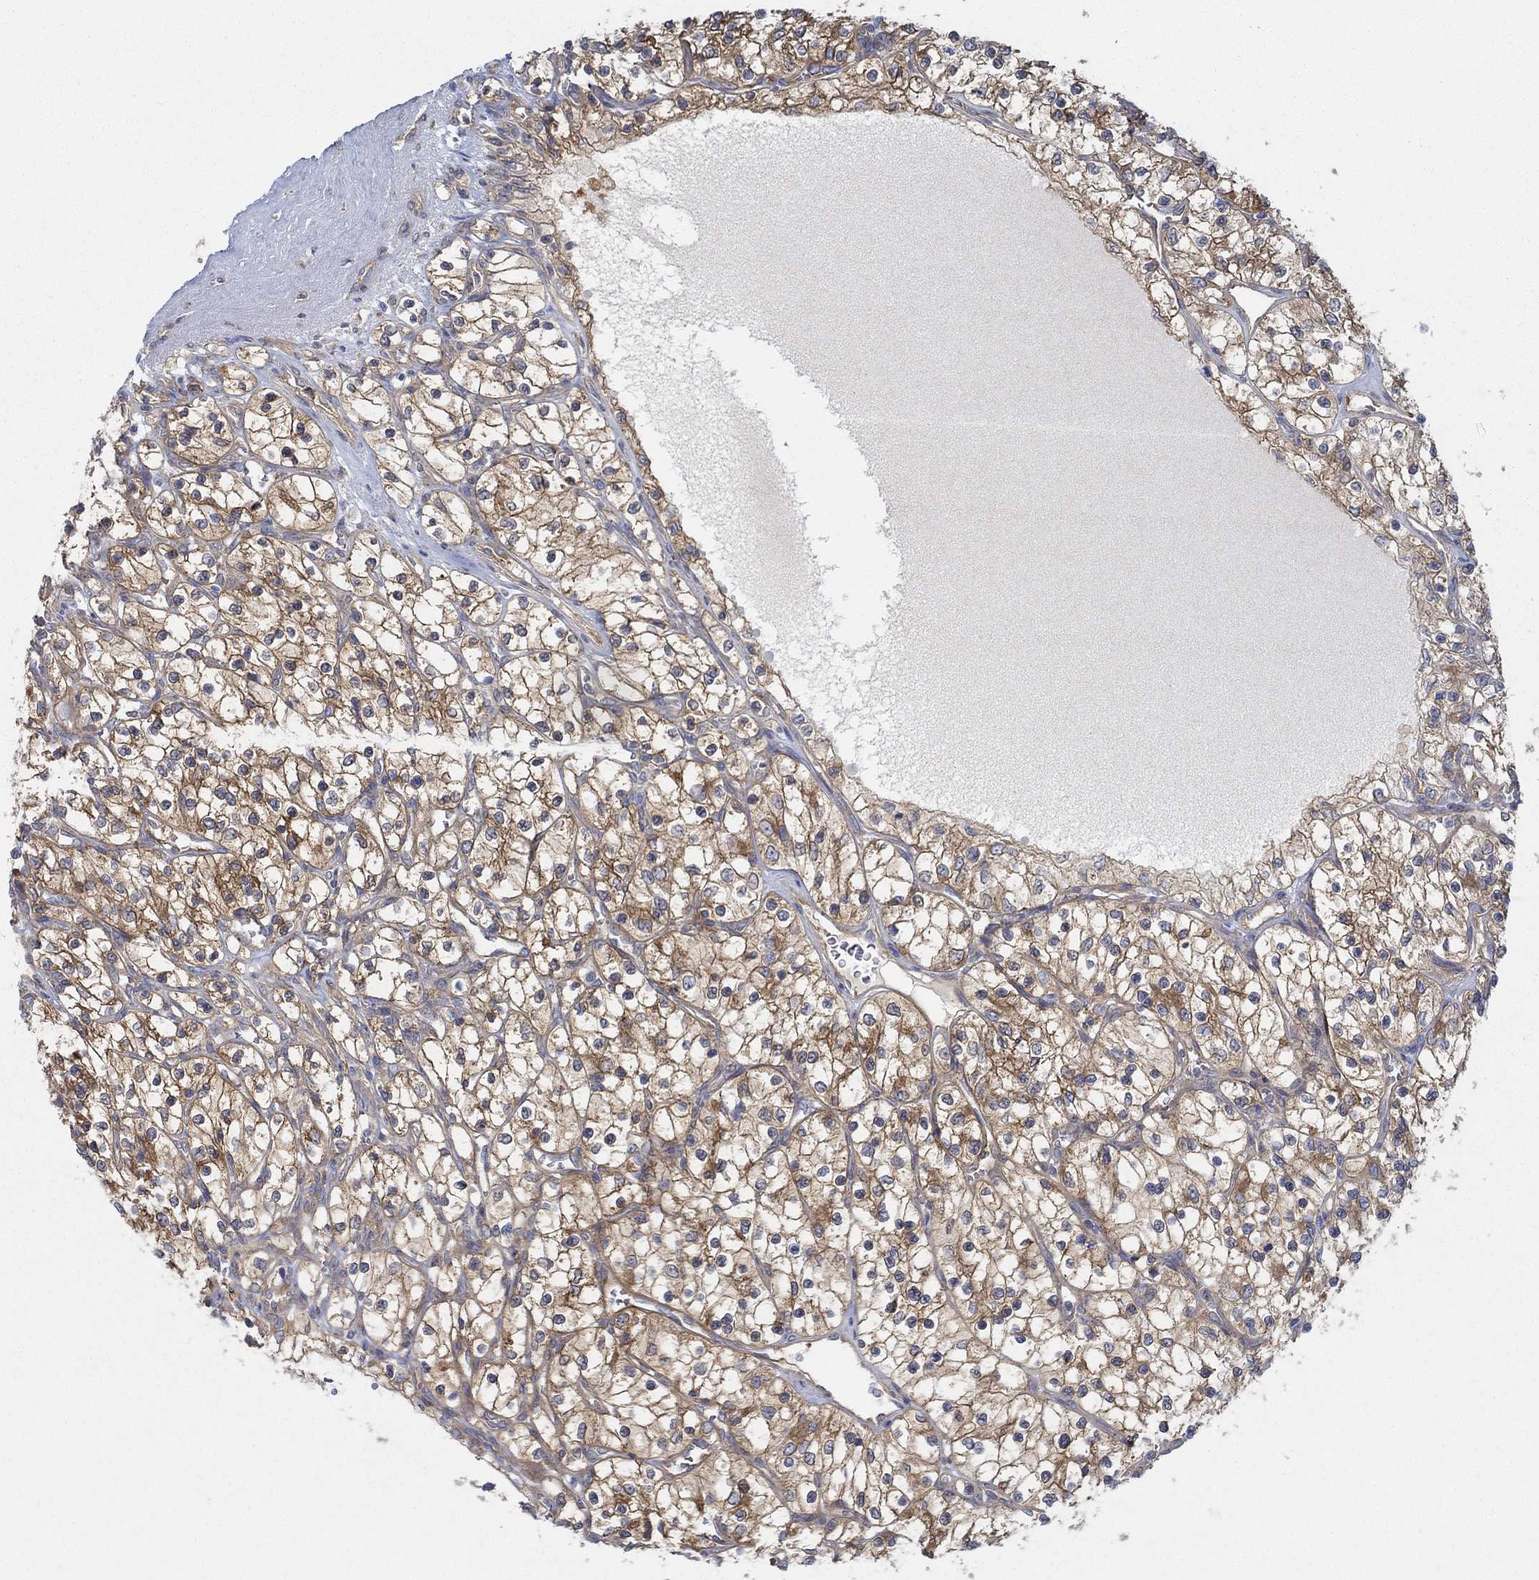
{"staining": {"intensity": "strong", "quantity": ">75%", "location": "cytoplasmic/membranous"}, "tissue": "renal cancer", "cell_type": "Tumor cells", "image_type": "cancer", "snomed": [{"axis": "morphology", "description": "Adenocarcinoma, NOS"}, {"axis": "topography", "description": "Kidney"}], "caption": "Immunohistochemistry histopathology image of neoplastic tissue: human adenocarcinoma (renal) stained using immunohistochemistry (IHC) reveals high levels of strong protein expression localized specifically in the cytoplasmic/membranous of tumor cells, appearing as a cytoplasmic/membranous brown color.", "gene": "SPAG9", "patient": {"sex": "female", "age": 69}}